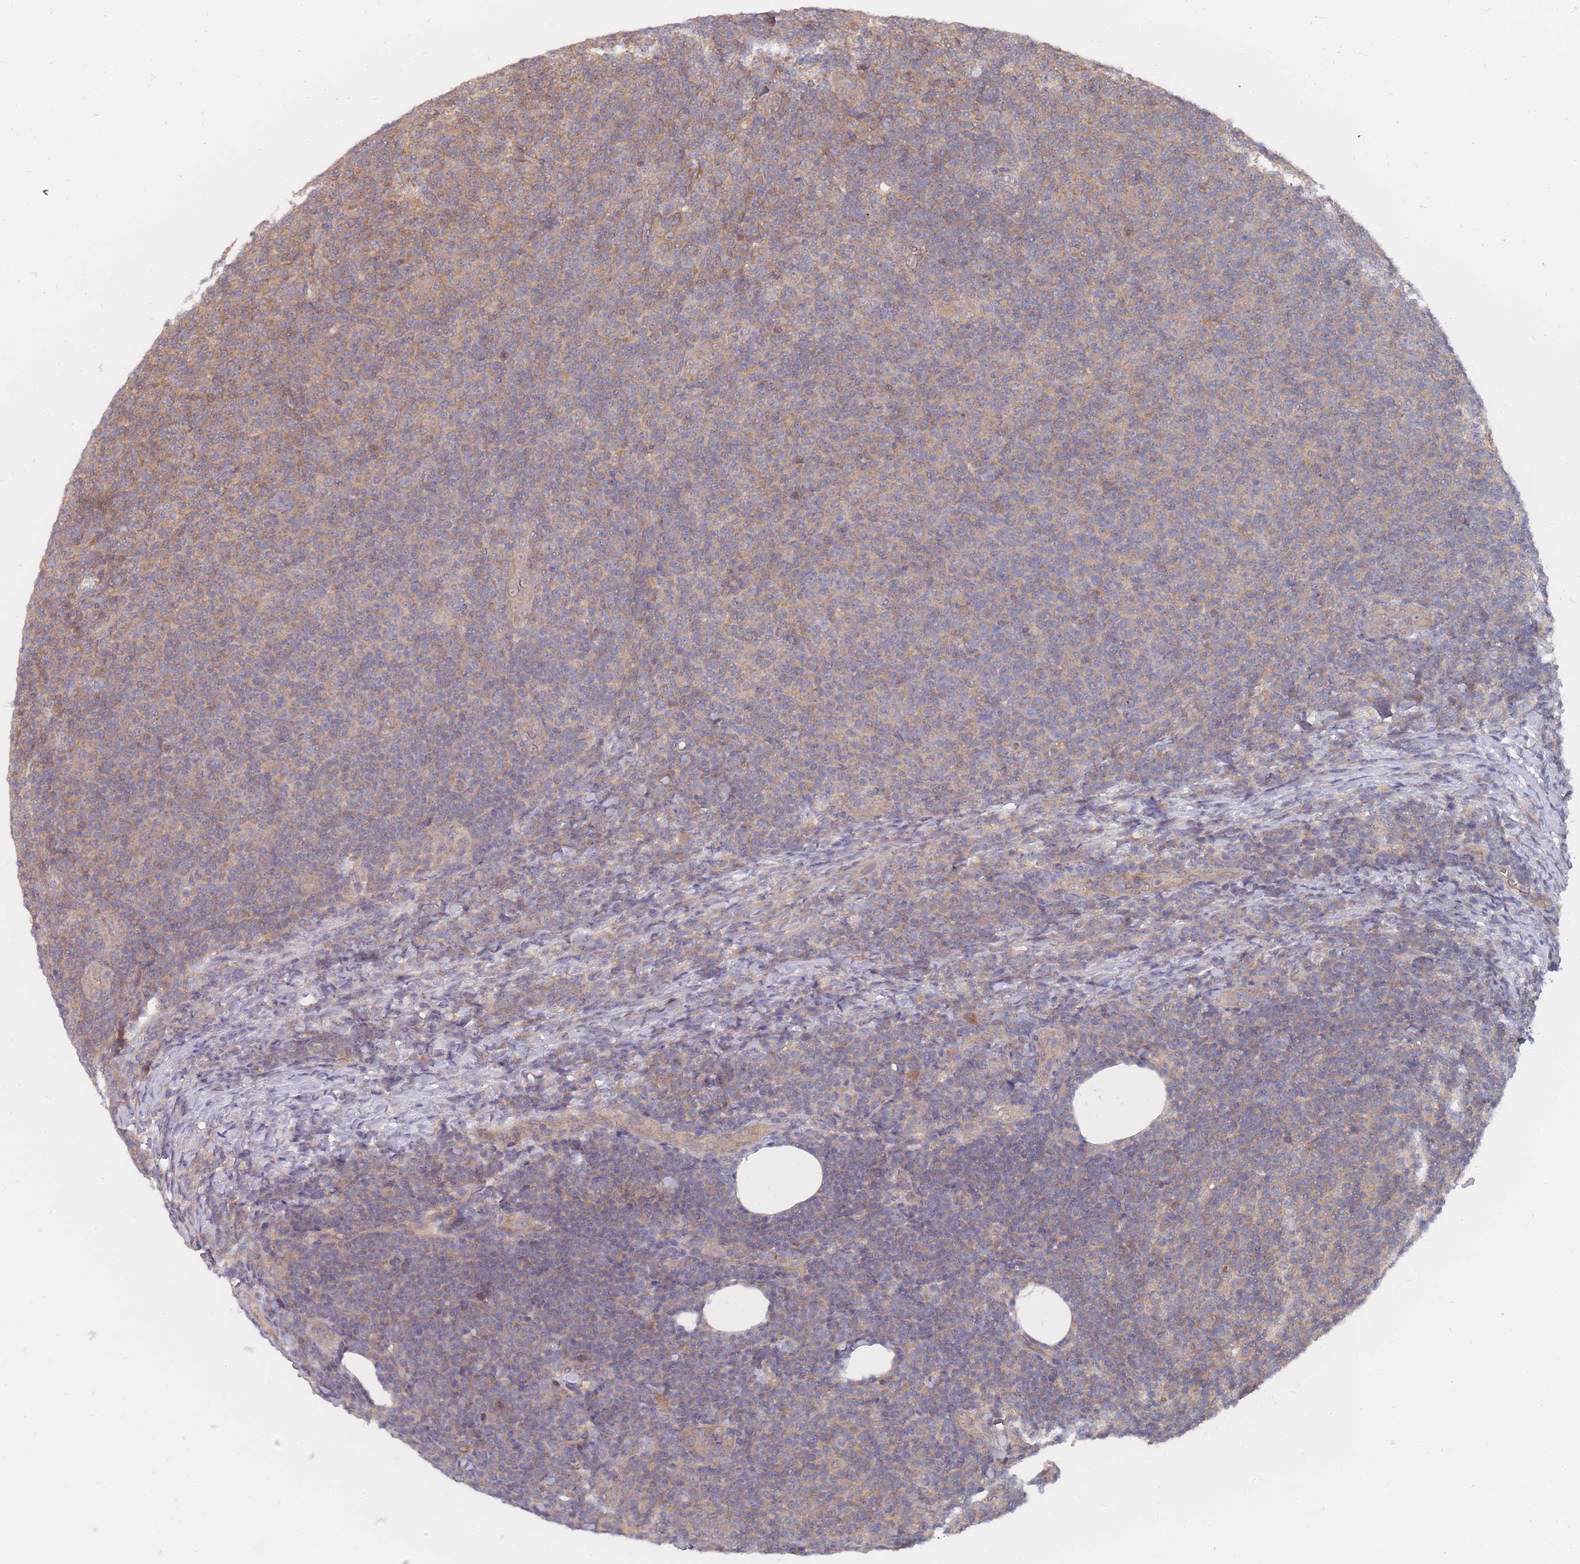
{"staining": {"intensity": "weak", "quantity": "<25%", "location": "cytoplasmic/membranous"}, "tissue": "lymphoma", "cell_type": "Tumor cells", "image_type": "cancer", "snomed": [{"axis": "morphology", "description": "Malignant lymphoma, non-Hodgkin's type, Low grade"}, {"axis": "topography", "description": "Lymph node"}], "caption": "Protein analysis of low-grade malignant lymphoma, non-Hodgkin's type exhibits no significant expression in tumor cells.", "gene": "NKD1", "patient": {"sex": "male", "age": 66}}